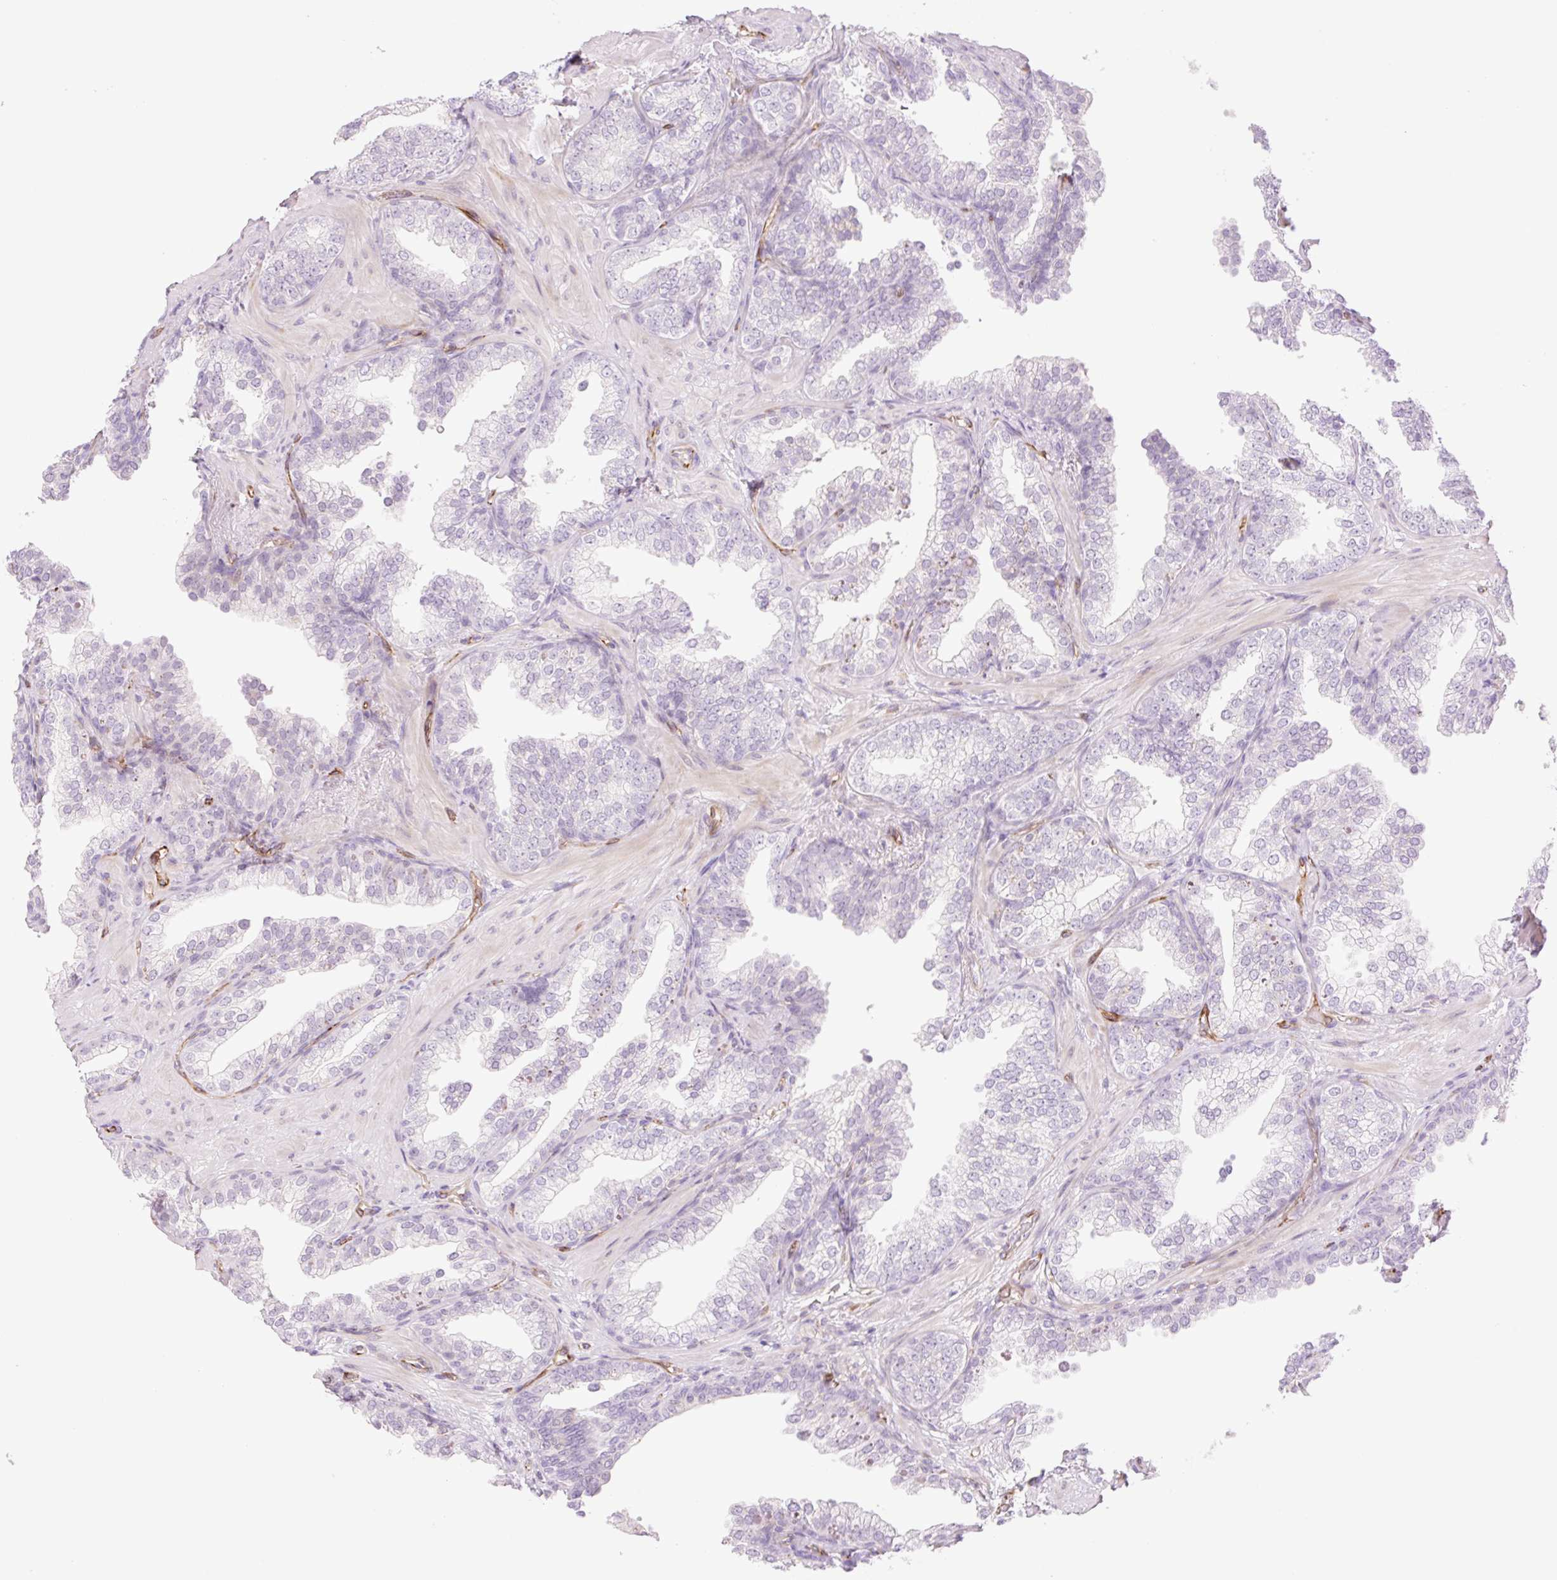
{"staining": {"intensity": "negative", "quantity": "none", "location": "none"}, "tissue": "prostate cancer", "cell_type": "Tumor cells", "image_type": "cancer", "snomed": [{"axis": "morphology", "description": "Adenocarcinoma, High grade"}, {"axis": "topography", "description": "Prostate"}], "caption": "A histopathology image of prostate cancer (high-grade adenocarcinoma) stained for a protein exhibits no brown staining in tumor cells.", "gene": "ZFYVE21", "patient": {"sex": "male", "age": 58}}